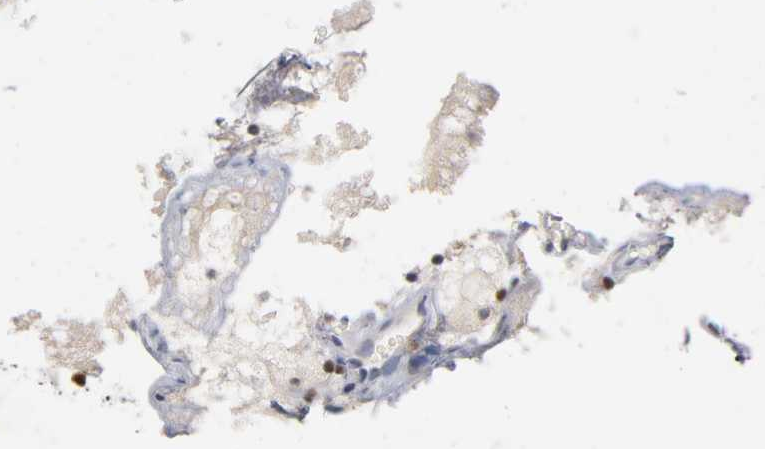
{"staining": {"intensity": "weak", "quantity": ">75%", "location": "cytoplasmic/membranous"}, "tissue": "gallbladder", "cell_type": "Glandular cells", "image_type": "normal", "snomed": [{"axis": "morphology", "description": "Normal tissue, NOS"}, {"axis": "topography", "description": "Gallbladder"}], "caption": "Immunohistochemical staining of benign gallbladder demonstrates low levels of weak cytoplasmic/membranous expression in approximately >75% of glandular cells.", "gene": "RUNX1", "patient": {"sex": "female", "age": 24}}